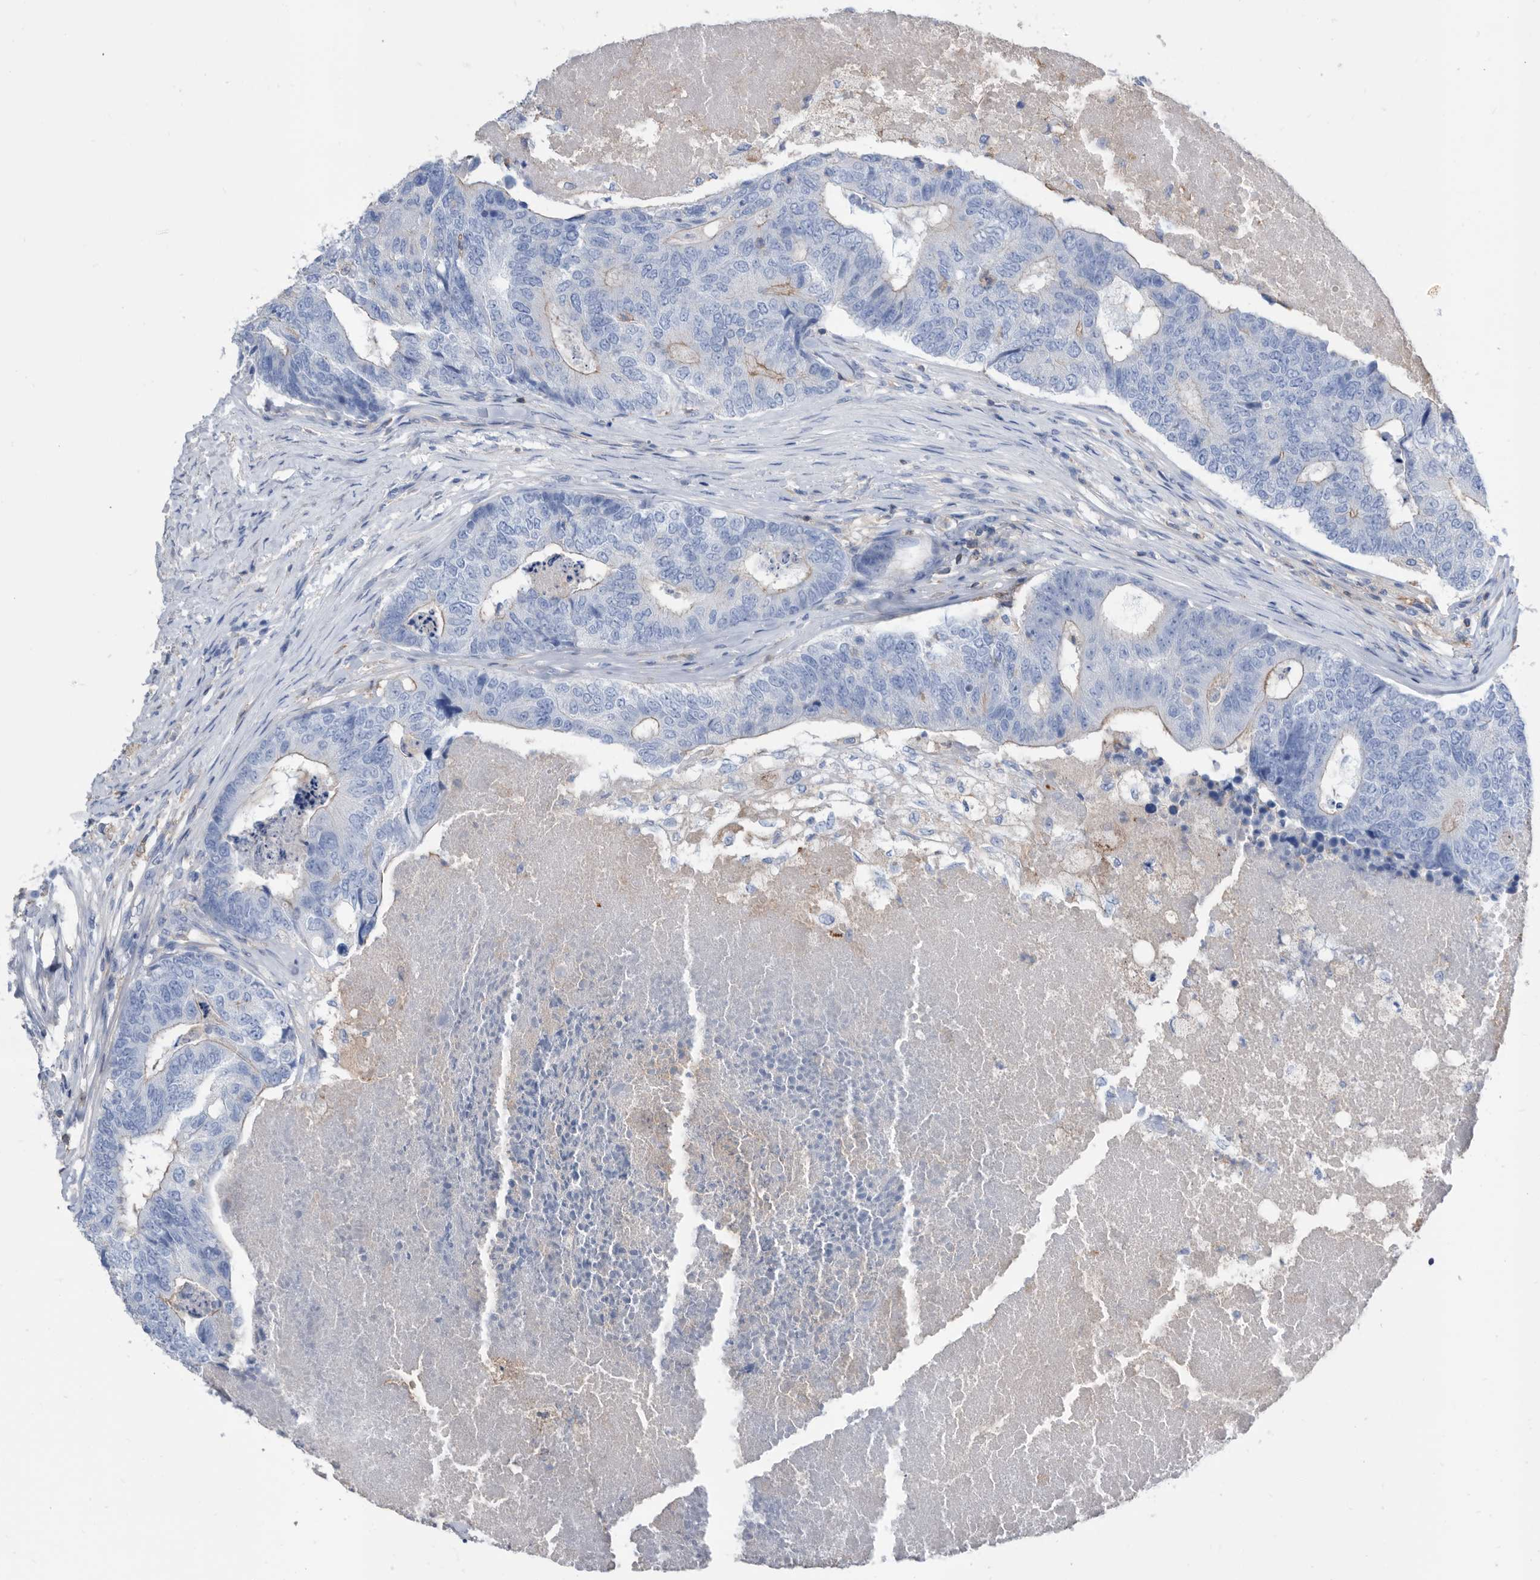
{"staining": {"intensity": "weak", "quantity": "<25%", "location": "cytoplasmic/membranous"}, "tissue": "colorectal cancer", "cell_type": "Tumor cells", "image_type": "cancer", "snomed": [{"axis": "morphology", "description": "Adenocarcinoma, NOS"}, {"axis": "topography", "description": "Colon"}], "caption": "The micrograph demonstrates no significant staining in tumor cells of adenocarcinoma (colorectal).", "gene": "MS4A4A", "patient": {"sex": "female", "age": 67}}